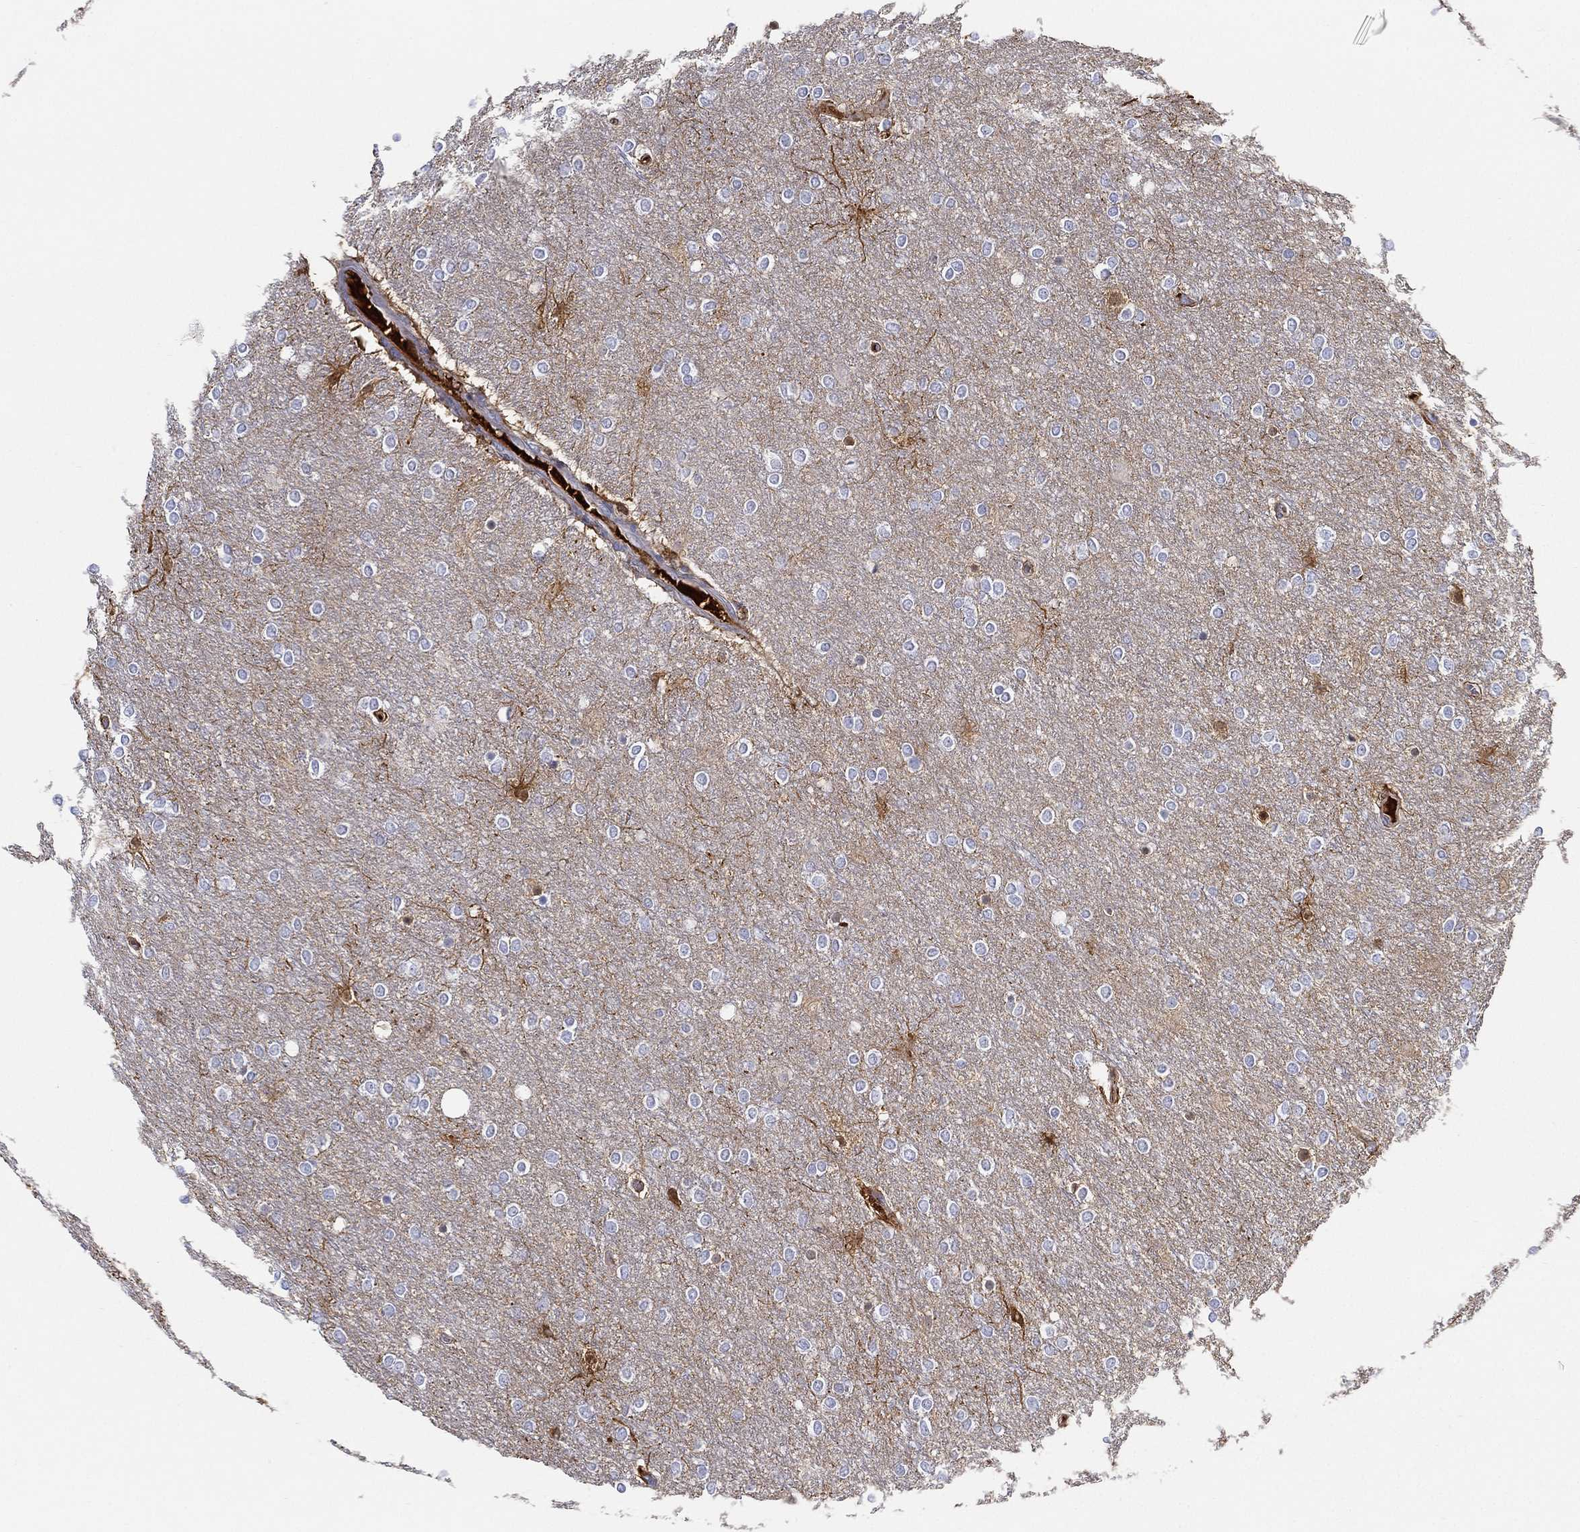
{"staining": {"intensity": "negative", "quantity": "none", "location": "none"}, "tissue": "glioma", "cell_type": "Tumor cells", "image_type": "cancer", "snomed": [{"axis": "morphology", "description": "Glioma, malignant, High grade"}, {"axis": "topography", "description": "Brain"}], "caption": "The micrograph demonstrates no staining of tumor cells in malignant glioma (high-grade).", "gene": "IFNB1", "patient": {"sex": "female", "age": 61}}